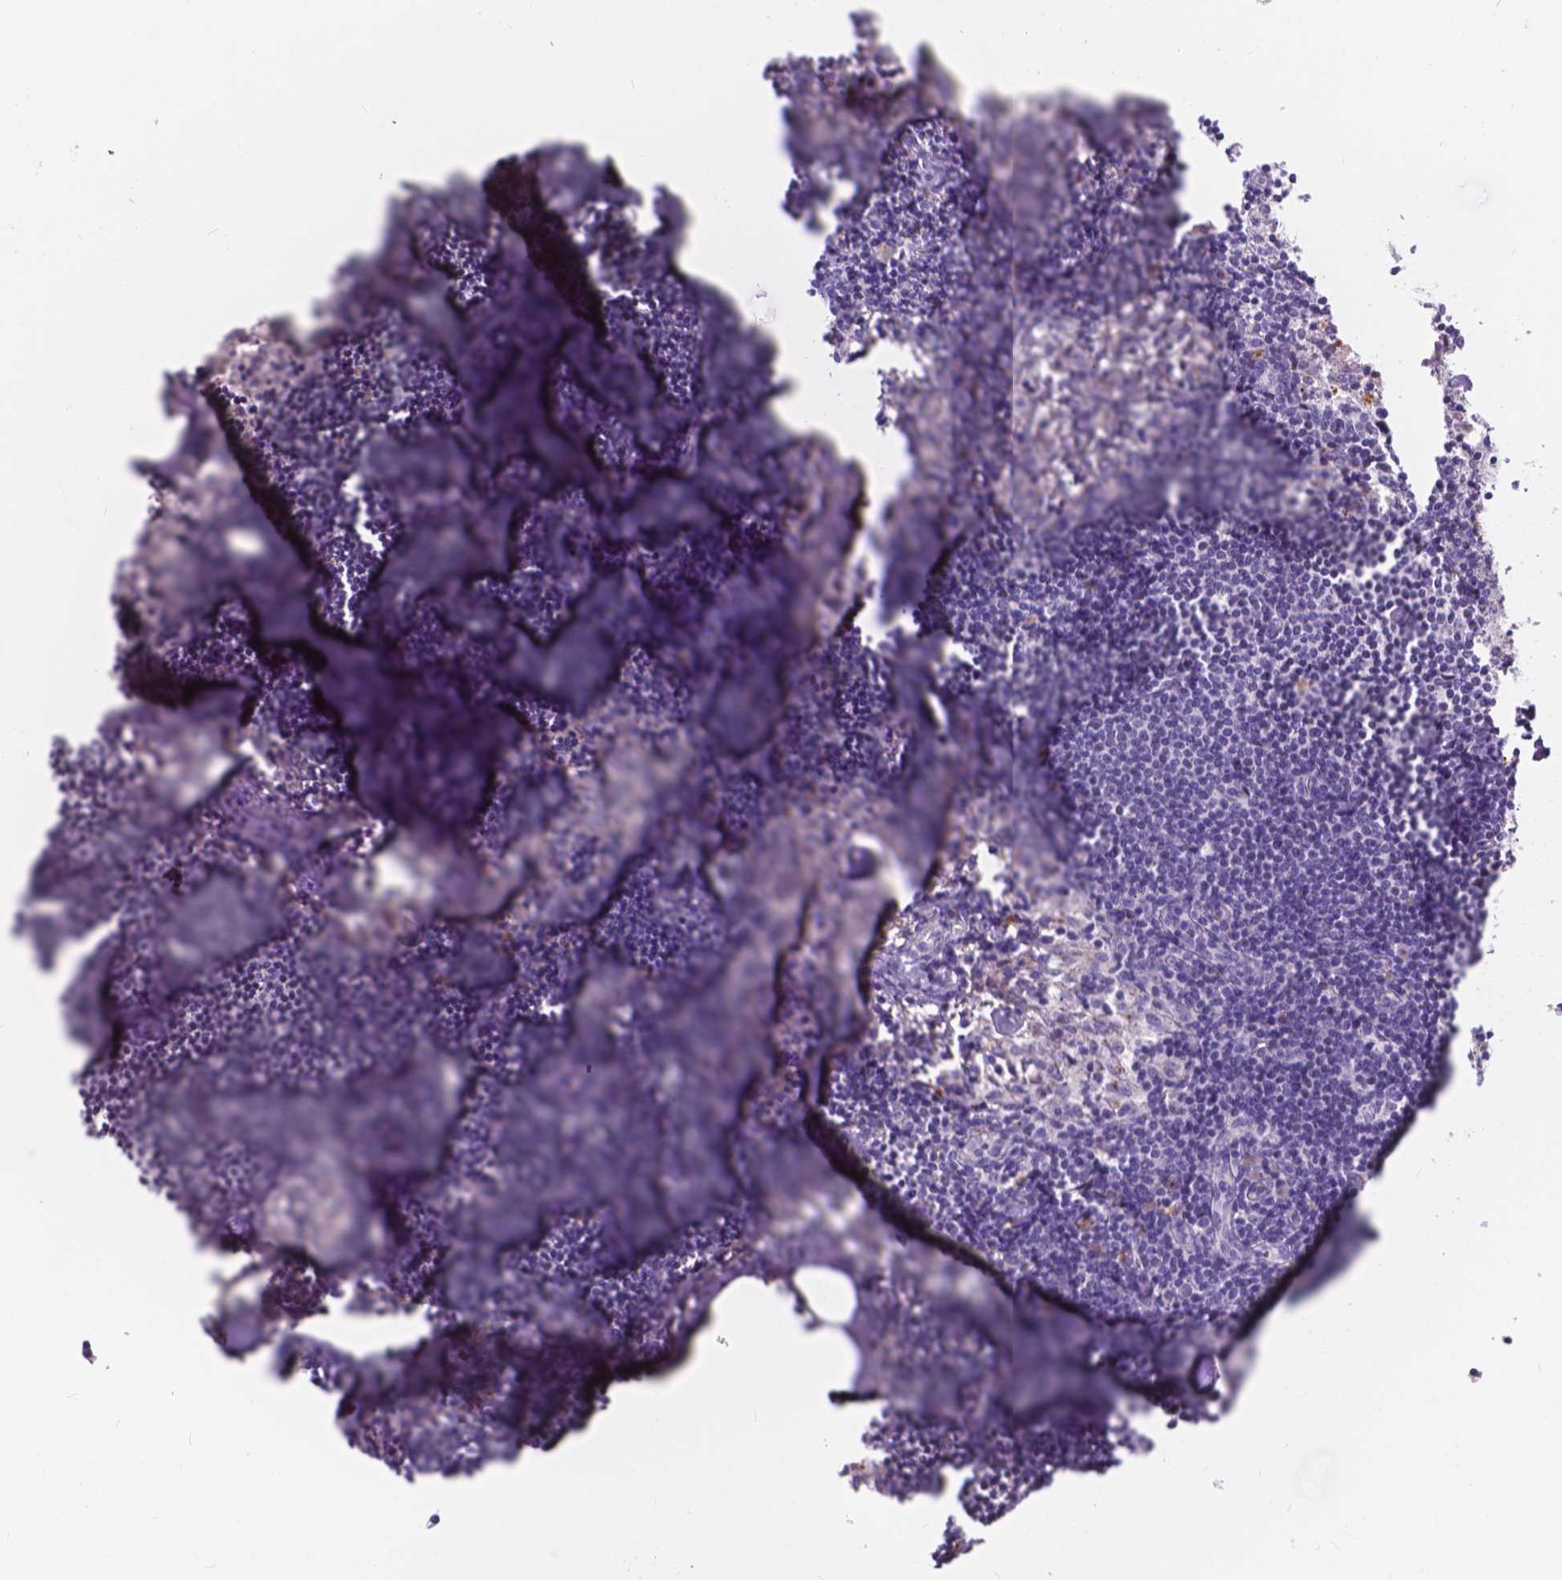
{"staining": {"intensity": "negative", "quantity": "none", "location": "none"}, "tissue": "lymph node", "cell_type": "Germinal center cells", "image_type": "normal", "snomed": [{"axis": "morphology", "description": "Normal tissue, NOS"}, {"axis": "topography", "description": "Lymph node"}], "caption": "IHC photomicrograph of normal lymph node: lymph node stained with DAB (3,3'-diaminobenzidine) shows no significant protein staining in germinal center cells.", "gene": "MYH14", "patient": {"sex": "female", "age": 69}}